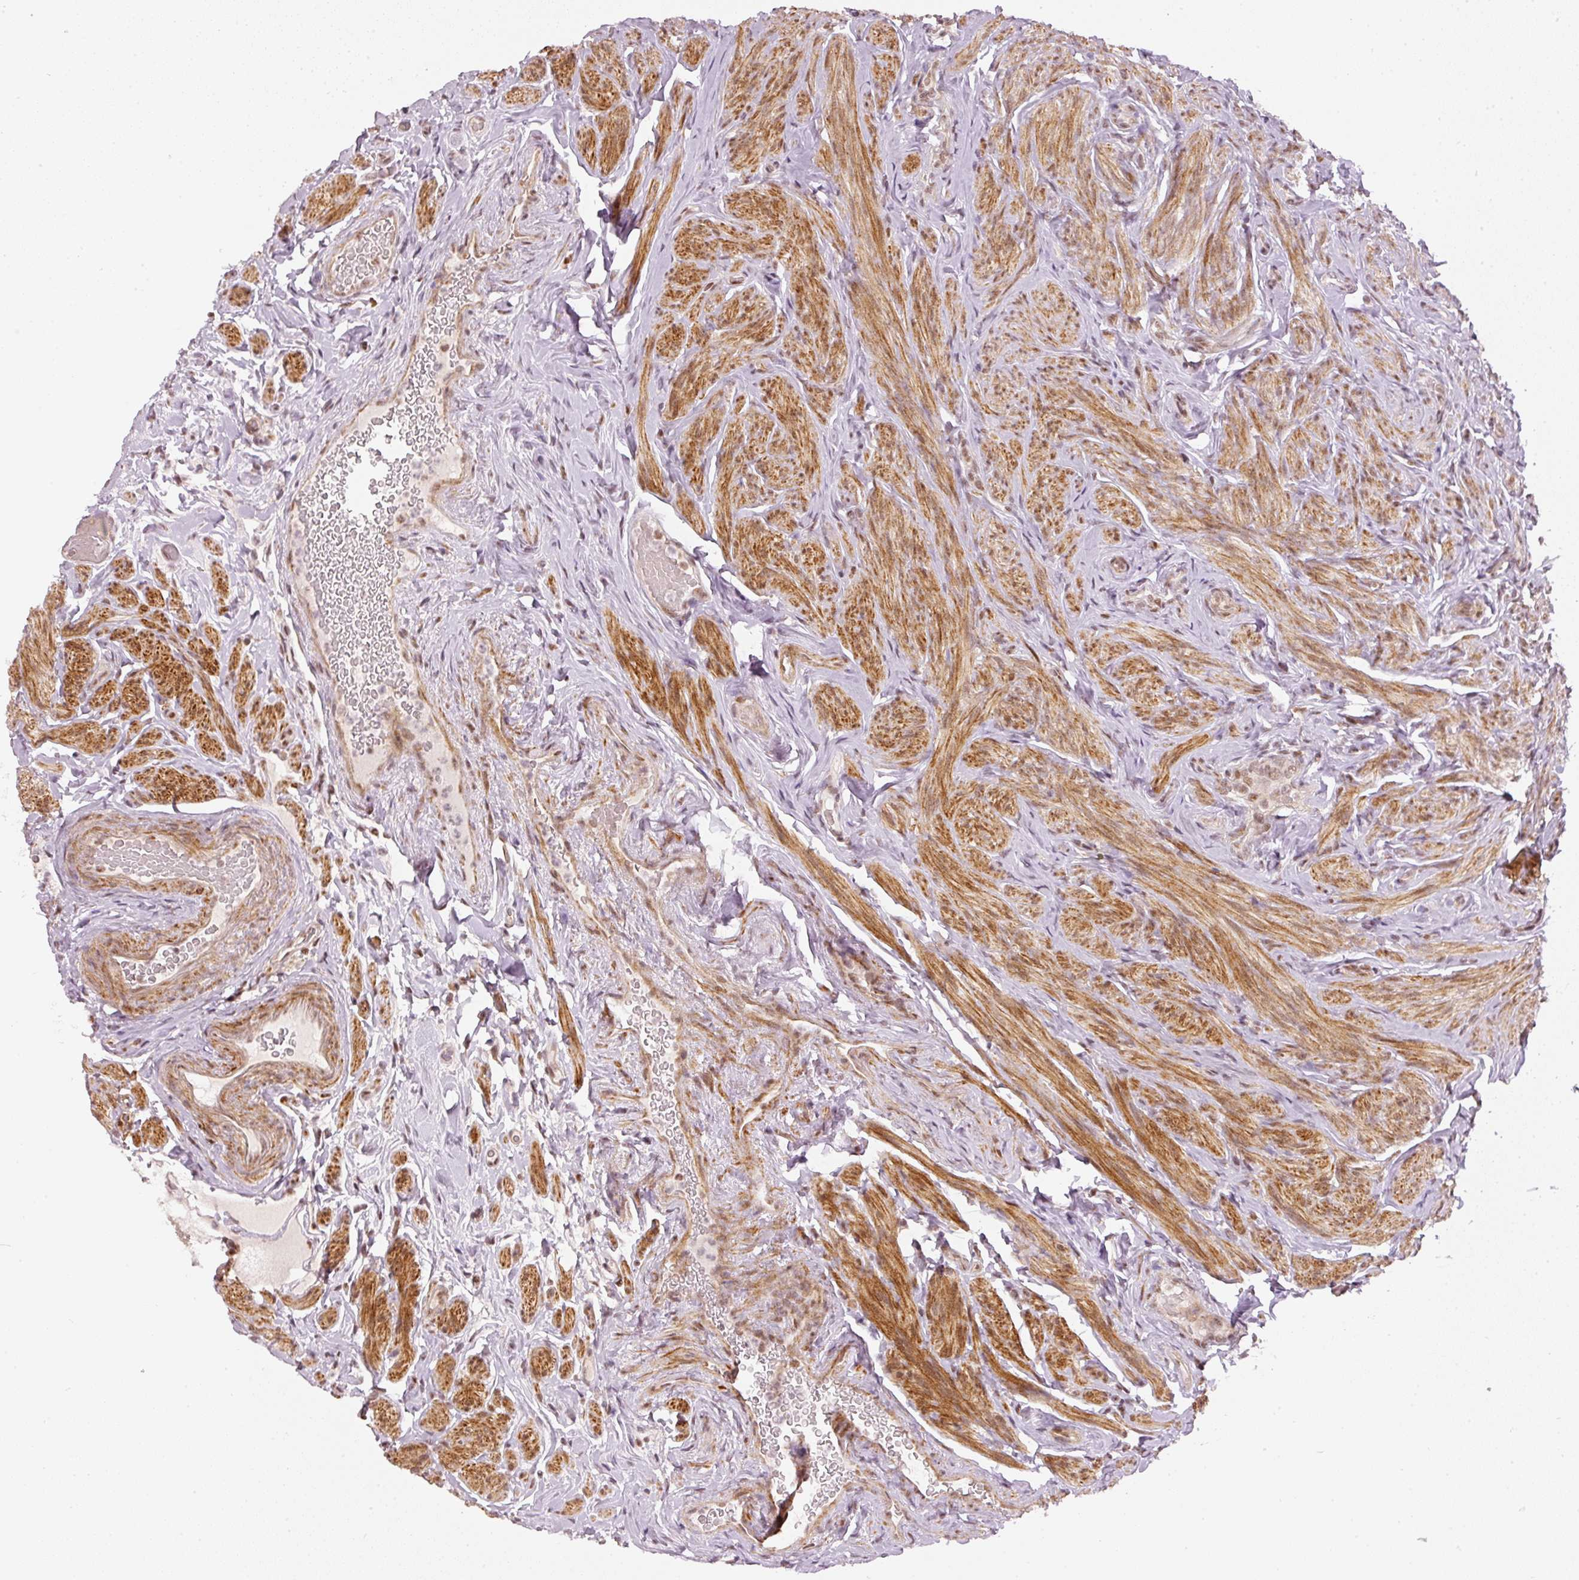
{"staining": {"intensity": "strong", "quantity": "25%-75%", "location": "nuclear"}, "tissue": "fallopian tube", "cell_type": "Glandular cells", "image_type": "normal", "snomed": [{"axis": "morphology", "description": "Normal tissue, NOS"}, {"axis": "topography", "description": "Fallopian tube"}], "caption": "IHC of normal human fallopian tube reveals high levels of strong nuclear staining in about 25%-75% of glandular cells. Using DAB (brown) and hematoxylin (blue) stains, captured at high magnification using brightfield microscopy.", "gene": "THOC6", "patient": {"sex": "female", "age": 69}}